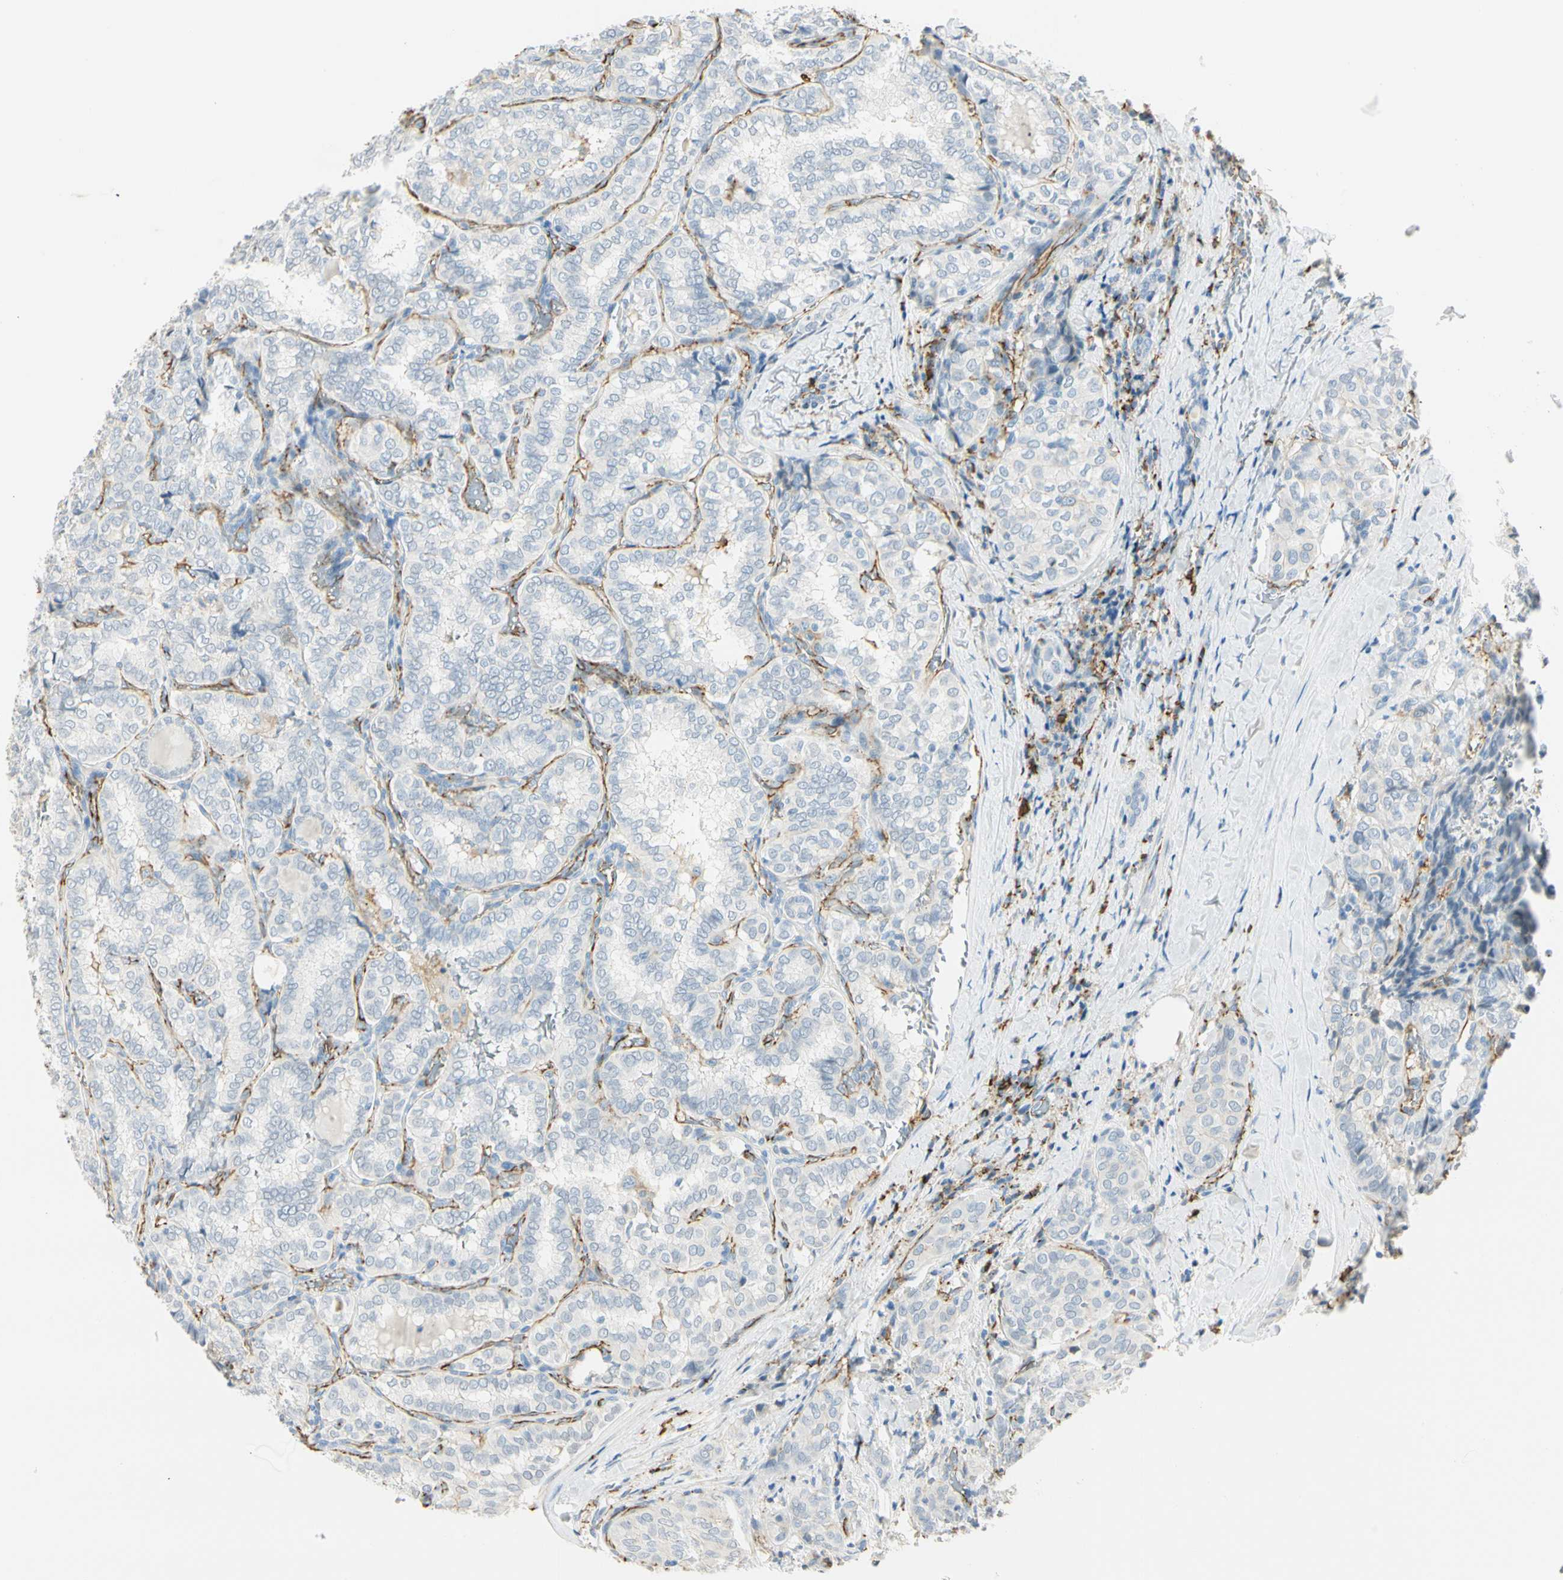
{"staining": {"intensity": "weak", "quantity": "<25%", "location": "cytoplasmic/membranous"}, "tissue": "thyroid cancer", "cell_type": "Tumor cells", "image_type": "cancer", "snomed": [{"axis": "morphology", "description": "Normal tissue, NOS"}, {"axis": "morphology", "description": "Papillary adenocarcinoma, NOS"}, {"axis": "topography", "description": "Thyroid gland"}], "caption": "Tumor cells are negative for brown protein staining in thyroid cancer.", "gene": "VPS9D1", "patient": {"sex": "female", "age": 30}}